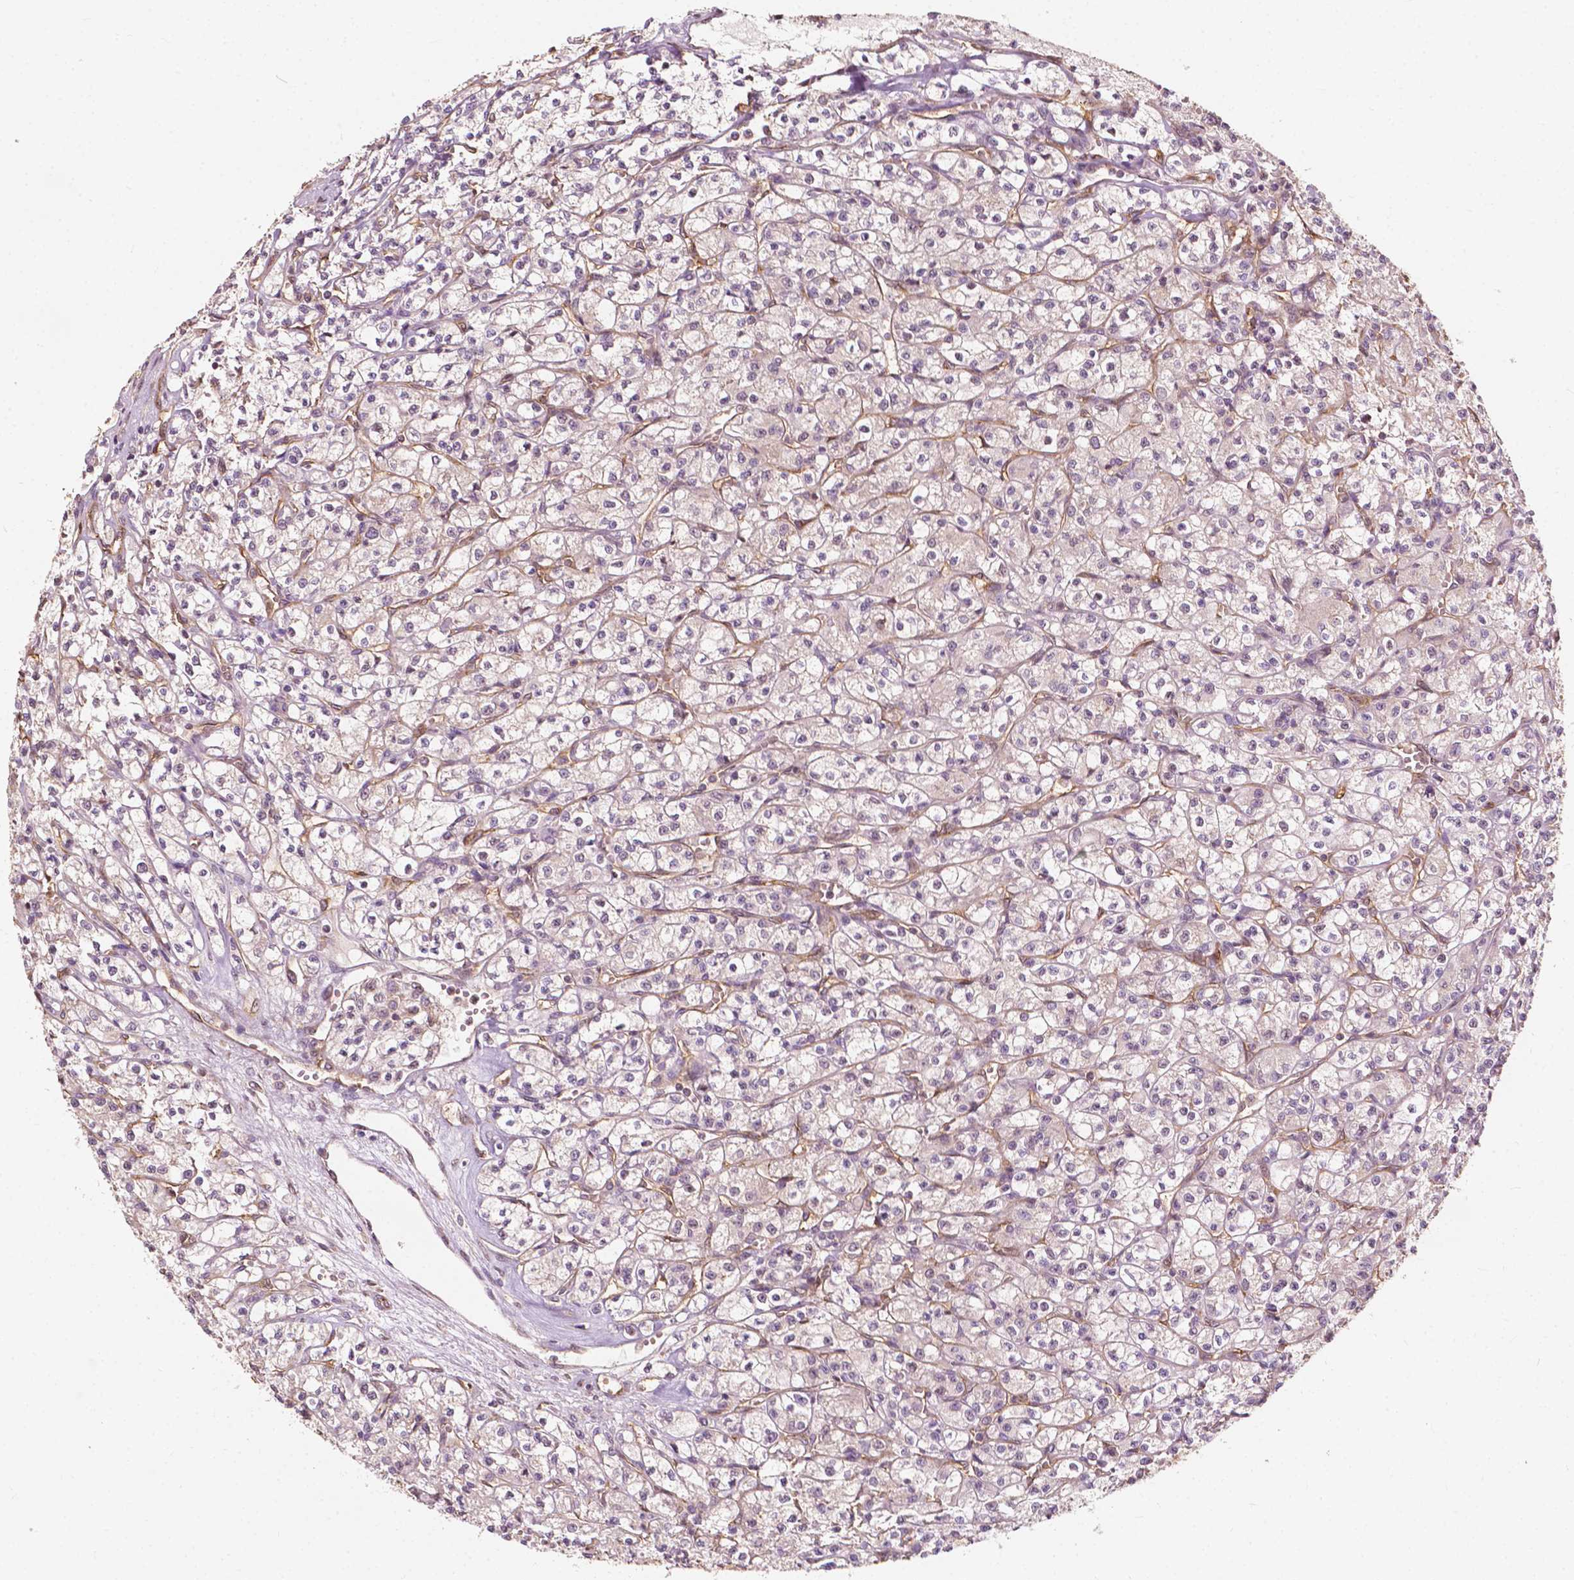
{"staining": {"intensity": "negative", "quantity": "none", "location": "none"}, "tissue": "renal cancer", "cell_type": "Tumor cells", "image_type": "cancer", "snomed": [{"axis": "morphology", "description": "Adenocarcinoma, NOS"}, {"axis": "topography", "description": "Kidney"}], "caption": "Histopathology image shows no significant protein staining in tumor cells of renal adenocarcinoma.", "gene": "G3BP1", "patient": {"sex": "female", "age": 70}}